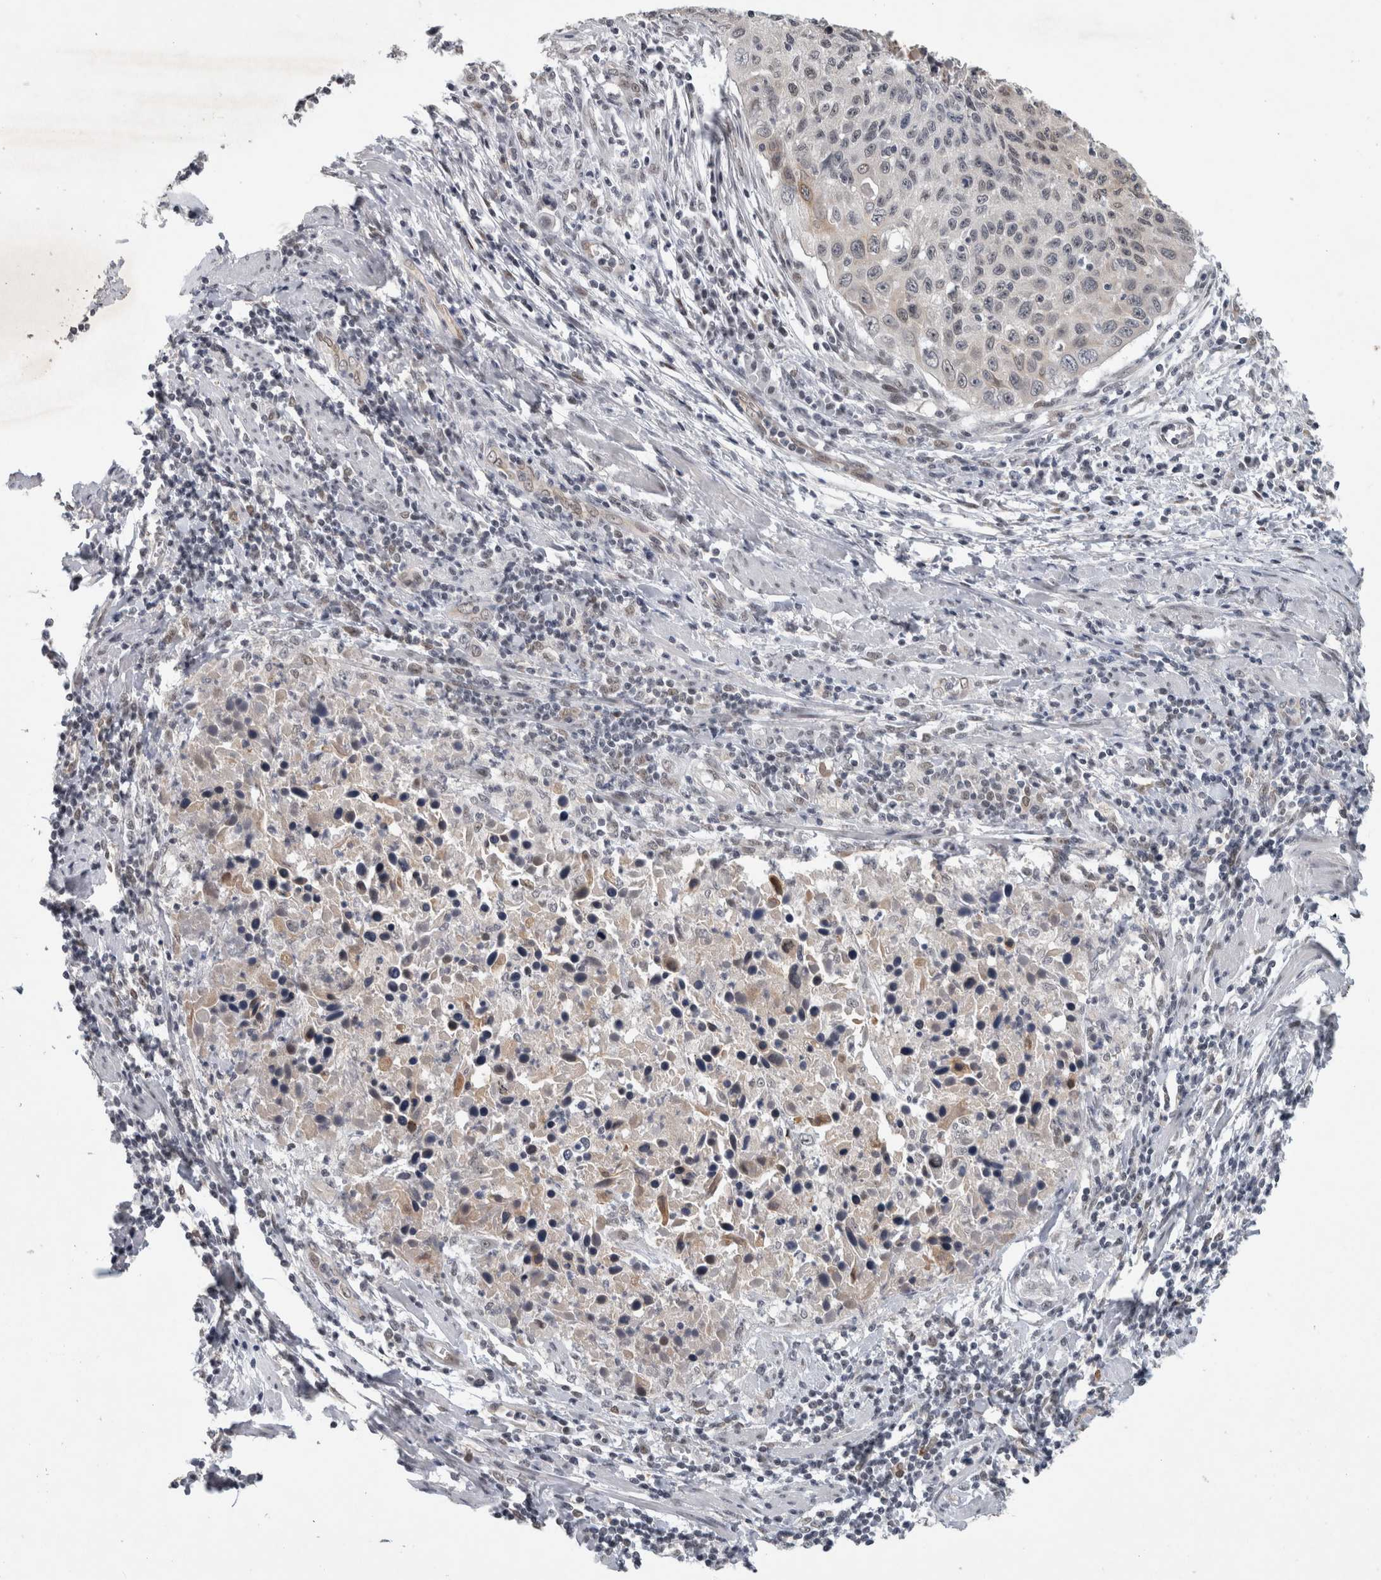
{"staining": {"intensity": "negative", "quantity": "none", "location": "none"}, "tissue": "cervical cancer", "cell_type": "Tumor cells", "image_type": "cancer", "snomed": [{"axis": "morphology", "description": "Squamous cell carcinoma, NOS"}, {"axis": "topography", "description": "Cervix"}], "caption": "Tumor cells show no significant protein staining in cervical cancer.", "gene": "PRXL2A", "patient": {"sex": "female", "age": 53}}